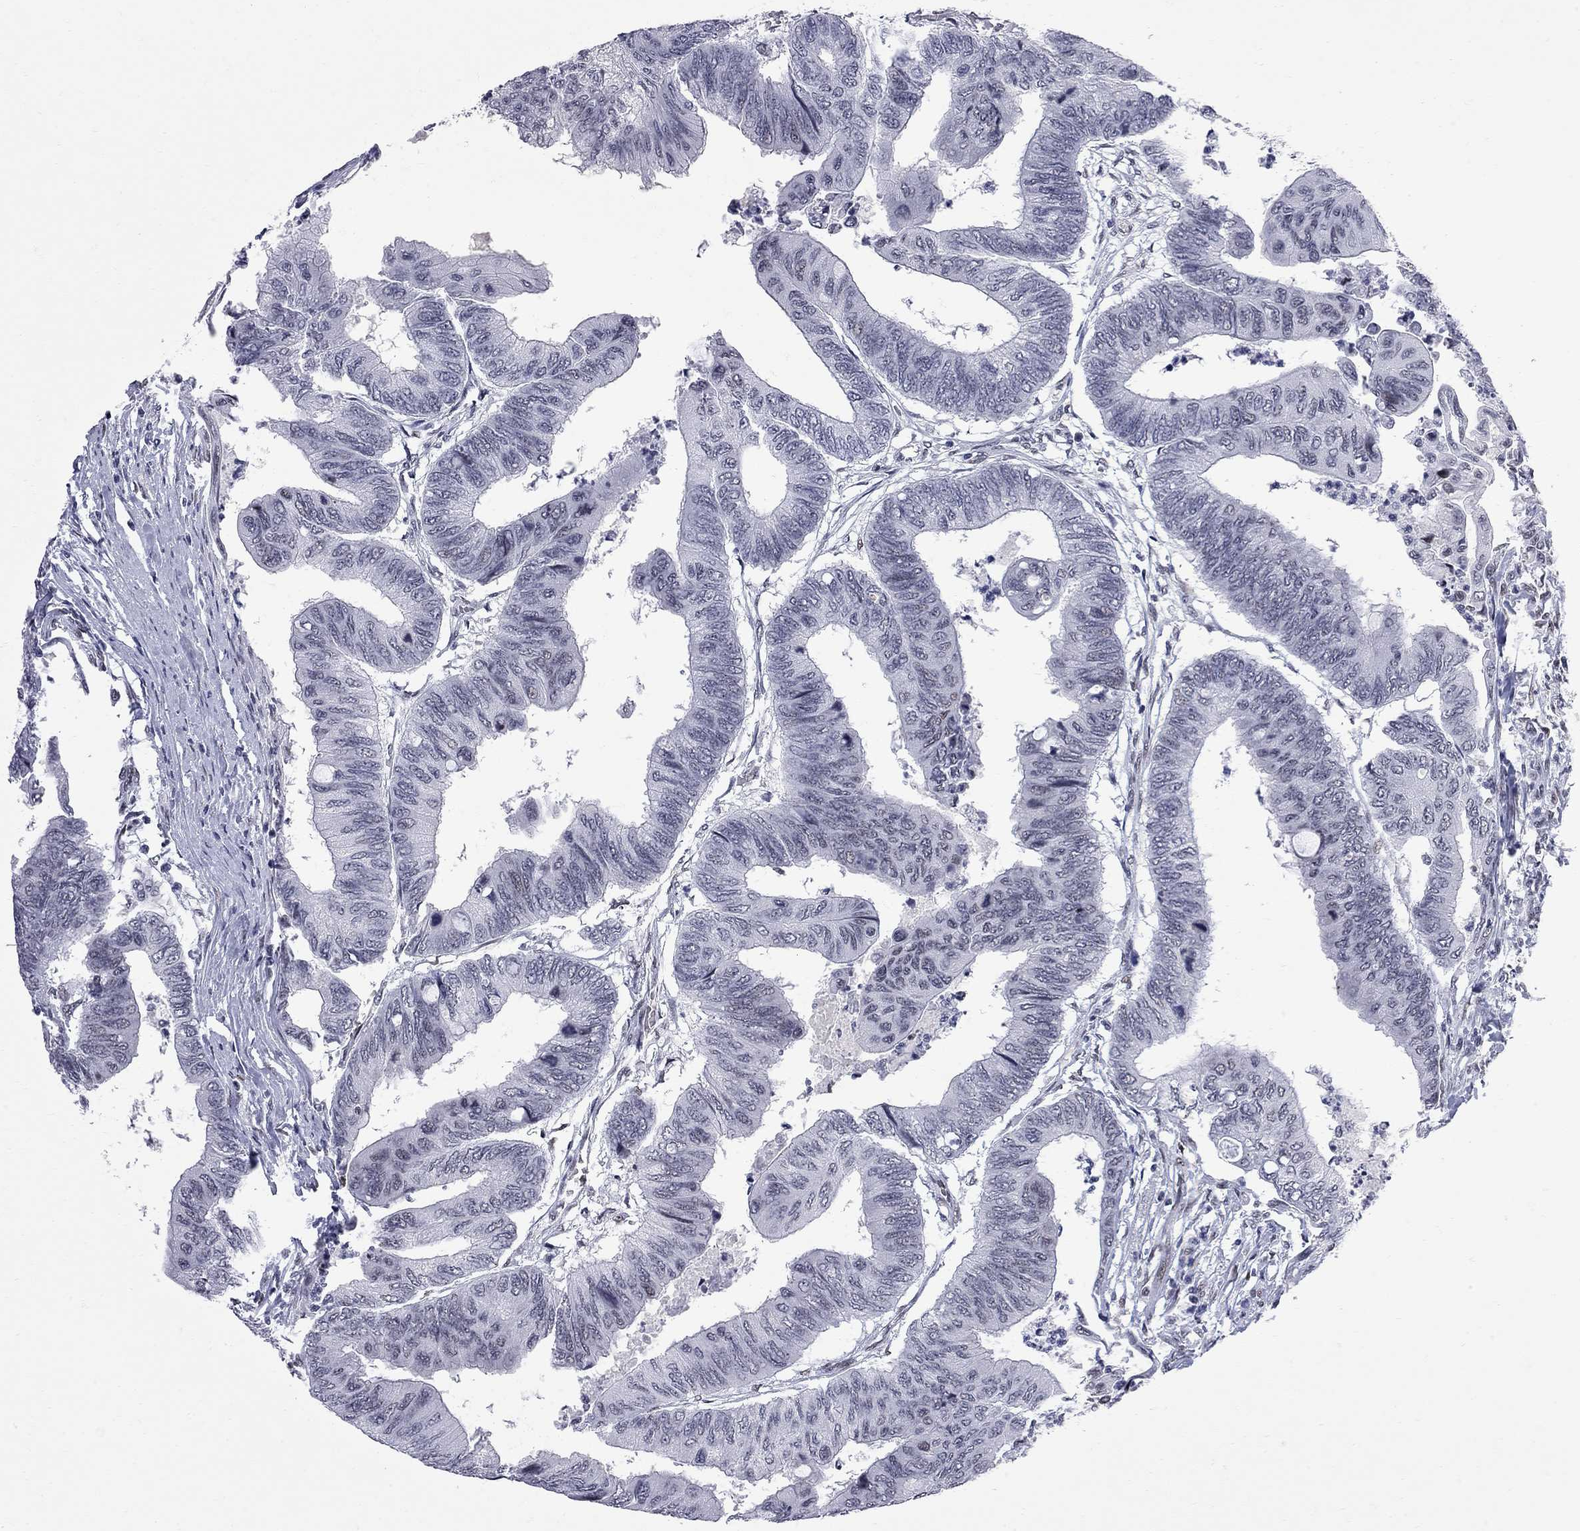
{"staining": {"intensity": "negative", "quantity": "none", "location": "none"}, "tissue": "colorectal cancer", "cell_type": "Tumor cells", "image_type": "cancer", "snomed": [{"axis": "morphology", "description": "Normal tissue, NOS"}, {"axis": "morphology", "description": "Adenocarcinoma, NOS"}, {"axis": "topography", "description": "Rectum"}, {"axis": "topography", "description": "Peripheral nerve tissue"}], "caption": "Tumor cells show no significant expression in colorectal cancer (adenocarcinoma).", "gene": "ZBTB47", "patient": {"sex": "male", "age": 92}}